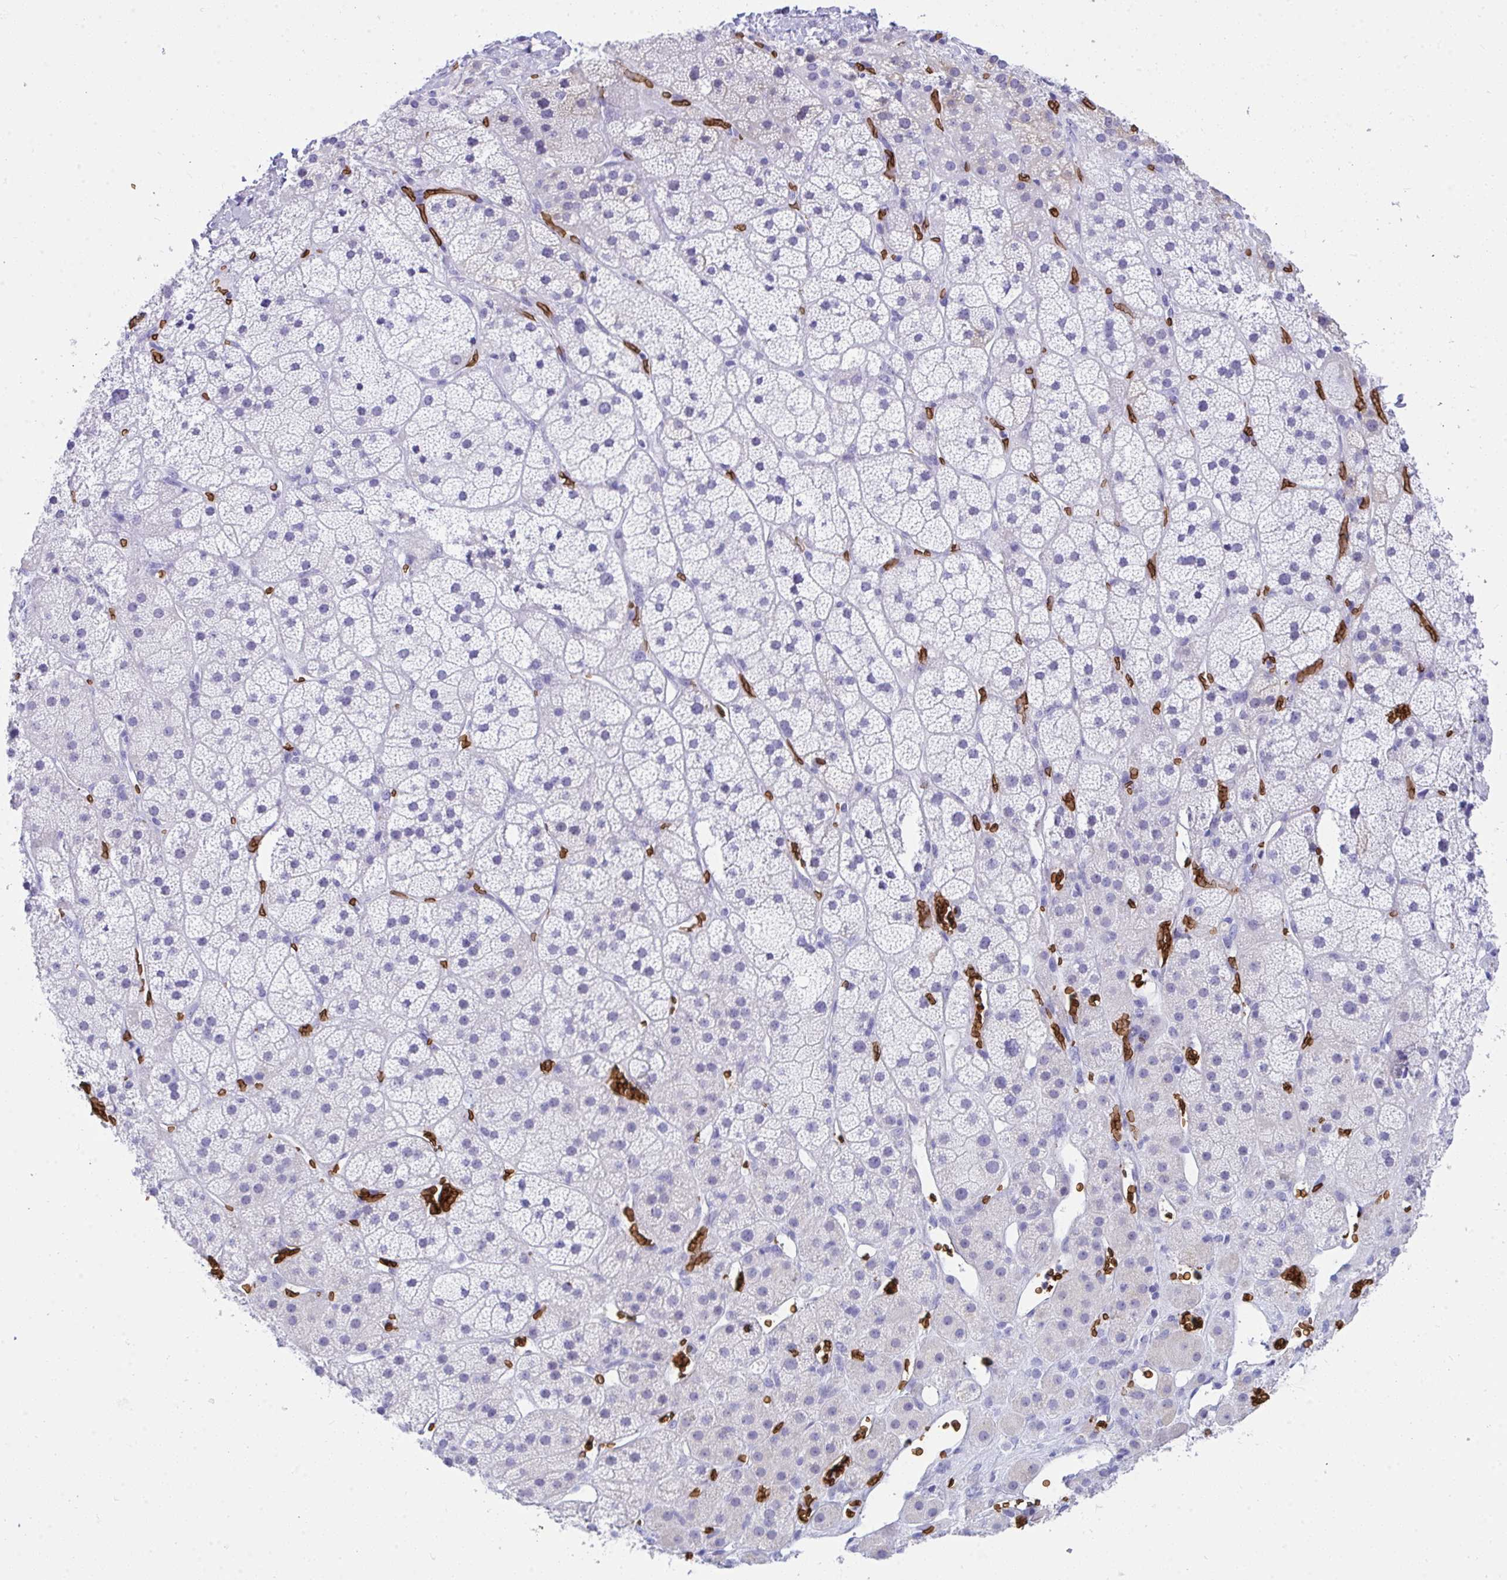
{"staining": {"intensity": "negative", "quantity": "none", "location": "none"}, "tissue": "adrenal gland", "cell_type": "Glandular cells", "image_type": "normal", "snomed": [{"axis": "morphology", "description": "Normal tissue, NOS"}, {"axis": "topography", "description": "Adrenal gland"}], "caption": "The histopathology image exhibits no staining of glandular cells in normal adrenal gland. The staining is performed using DAB brown chromogen with nuclei counter-stained in using hematoxylin.", "gene": "ANK1", "patient": {"sex": "male", "age": 57}}